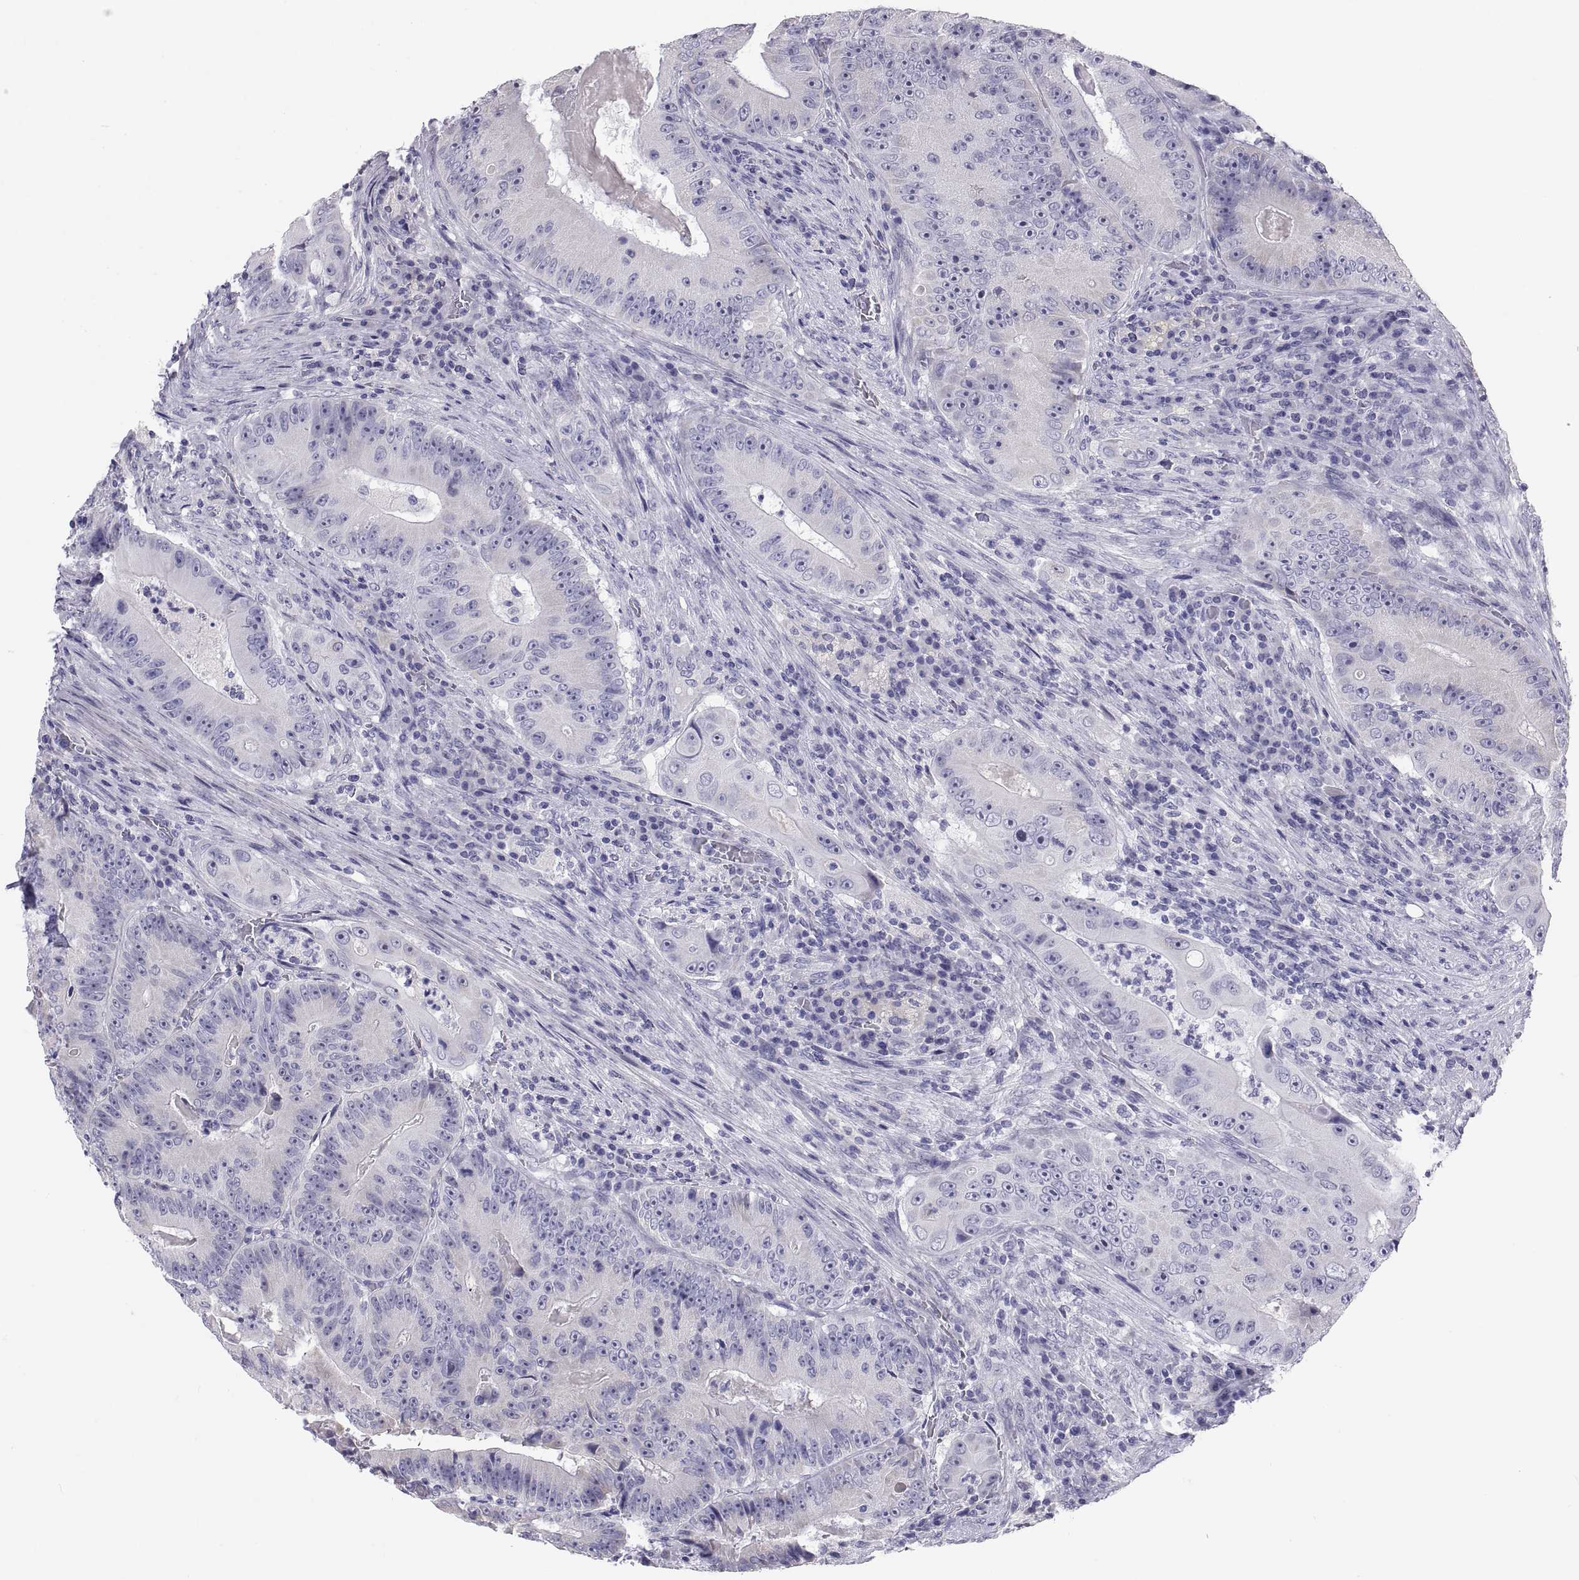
{"staining": {"intensity": "negative", "quantity": "none", "location": "none"}, "tissue": "colorectal cancer", "cell_type": "Tumor cells", "image_type": "cancer", "snomed": [{"axis": "morphology", "description": "Adenocarcinoma, NOS"}, {"axis": "topography", "description": "Colon"}], "caption": "High magnification brightfield microscopy of colorectal cancer (adenocarcinoma) stained with DAB (brown) and counterstained with hematoxylin (blue): tumor cells show no significant expression.", "gene": "FAM170A", "patient": {"sex": "female", "age": 86}}